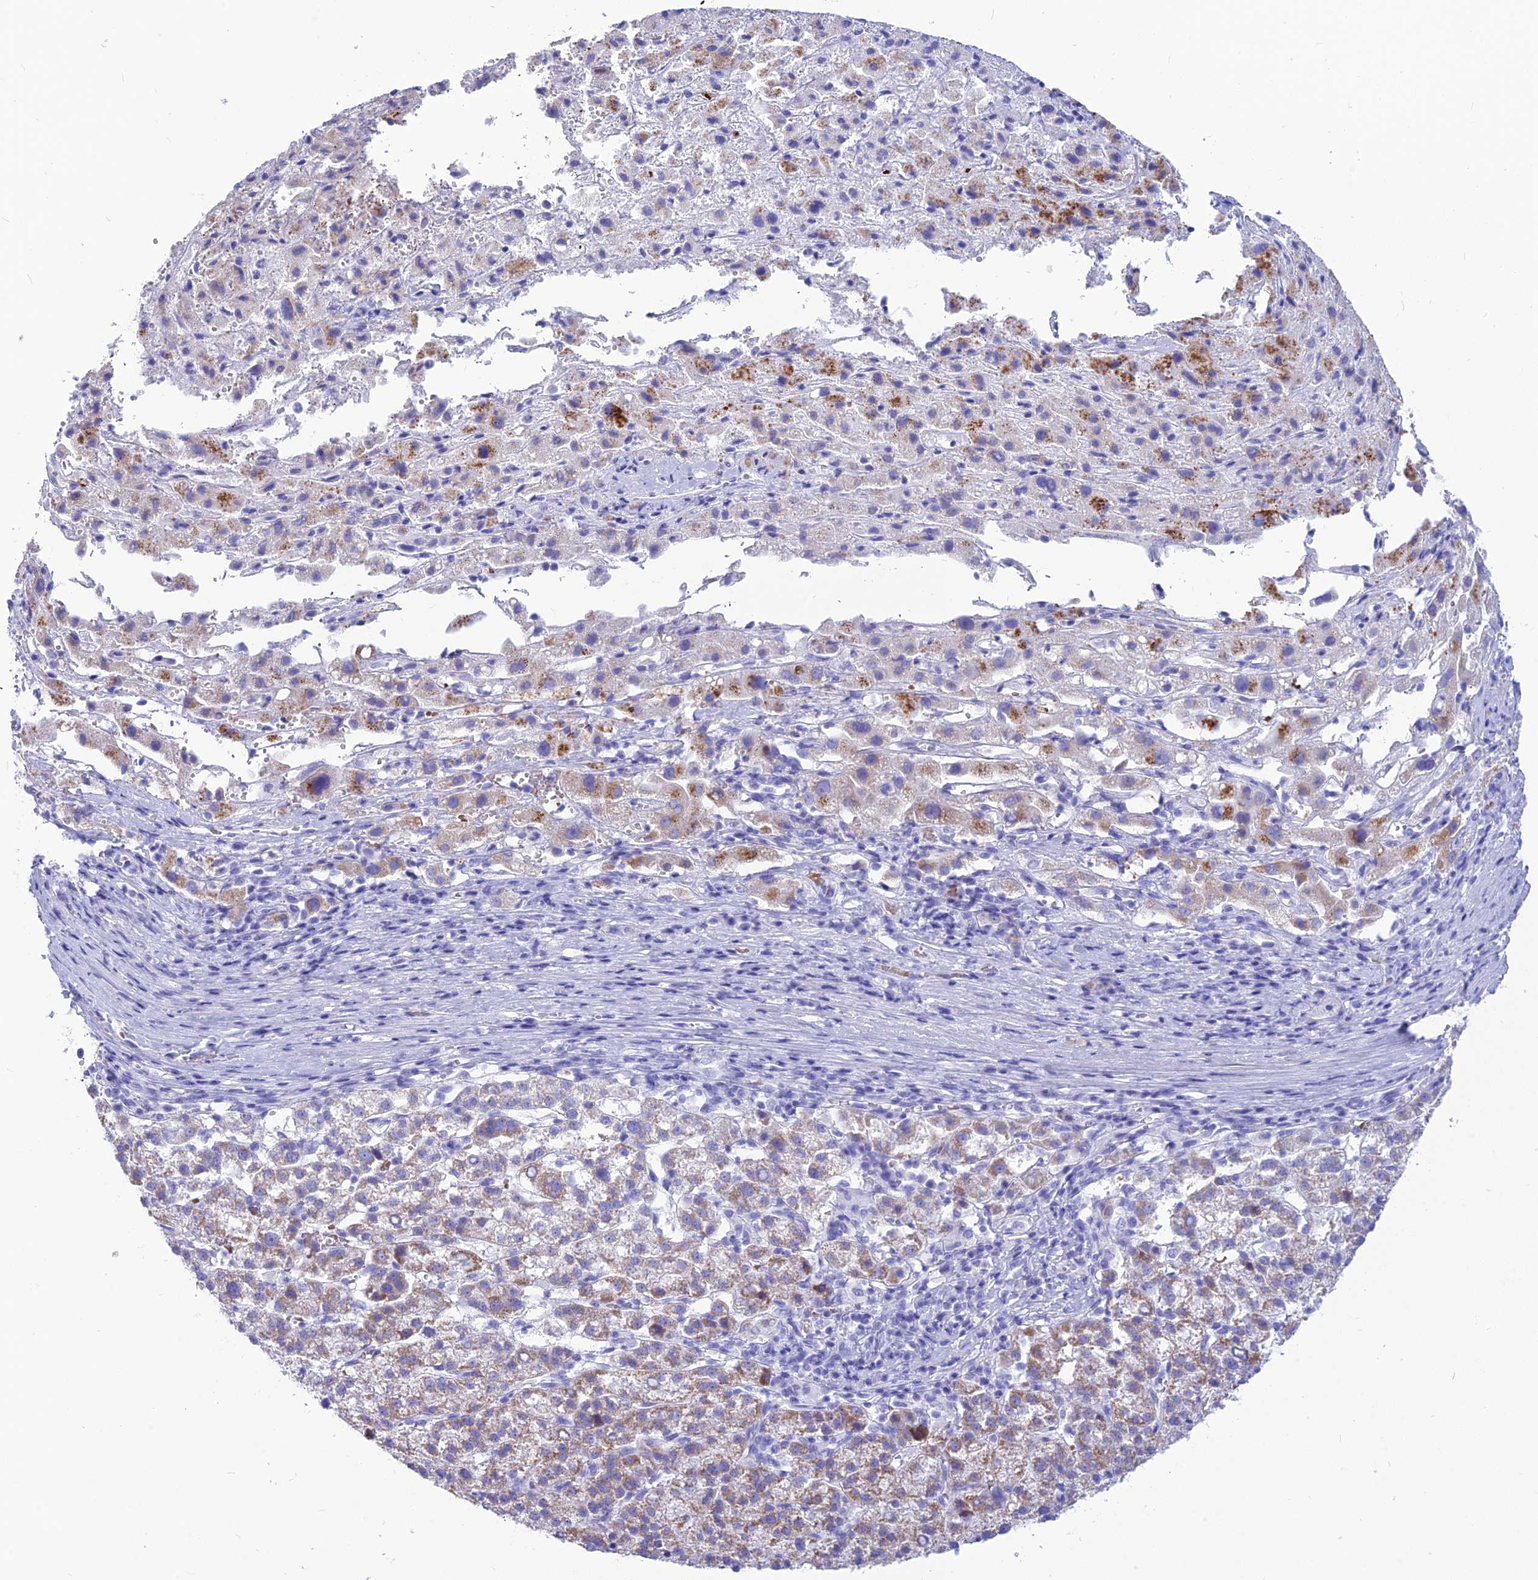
{"staining": {"intensity": "moderate", "quantity": "<25%", "location": "cytoplasmic/membranous"}, "tissue": "liver cancer", "cell_type": "Tumor cells", "image_type": "cancer", "snomed": [{"axis": "morphology", "description": "Carcinoma, Hepatocellular, NOS"}, {"axis": "topography", "description": "Liver"}], "caption": "A low amount of moderate cytoplasmic/membranous positivity is appreciated in approximately <25% of tumor cells in liver hepatocellular carcinoma tissue.", "gene": "GLYATL1", "patient": {"sex": "female", "age": 58}}